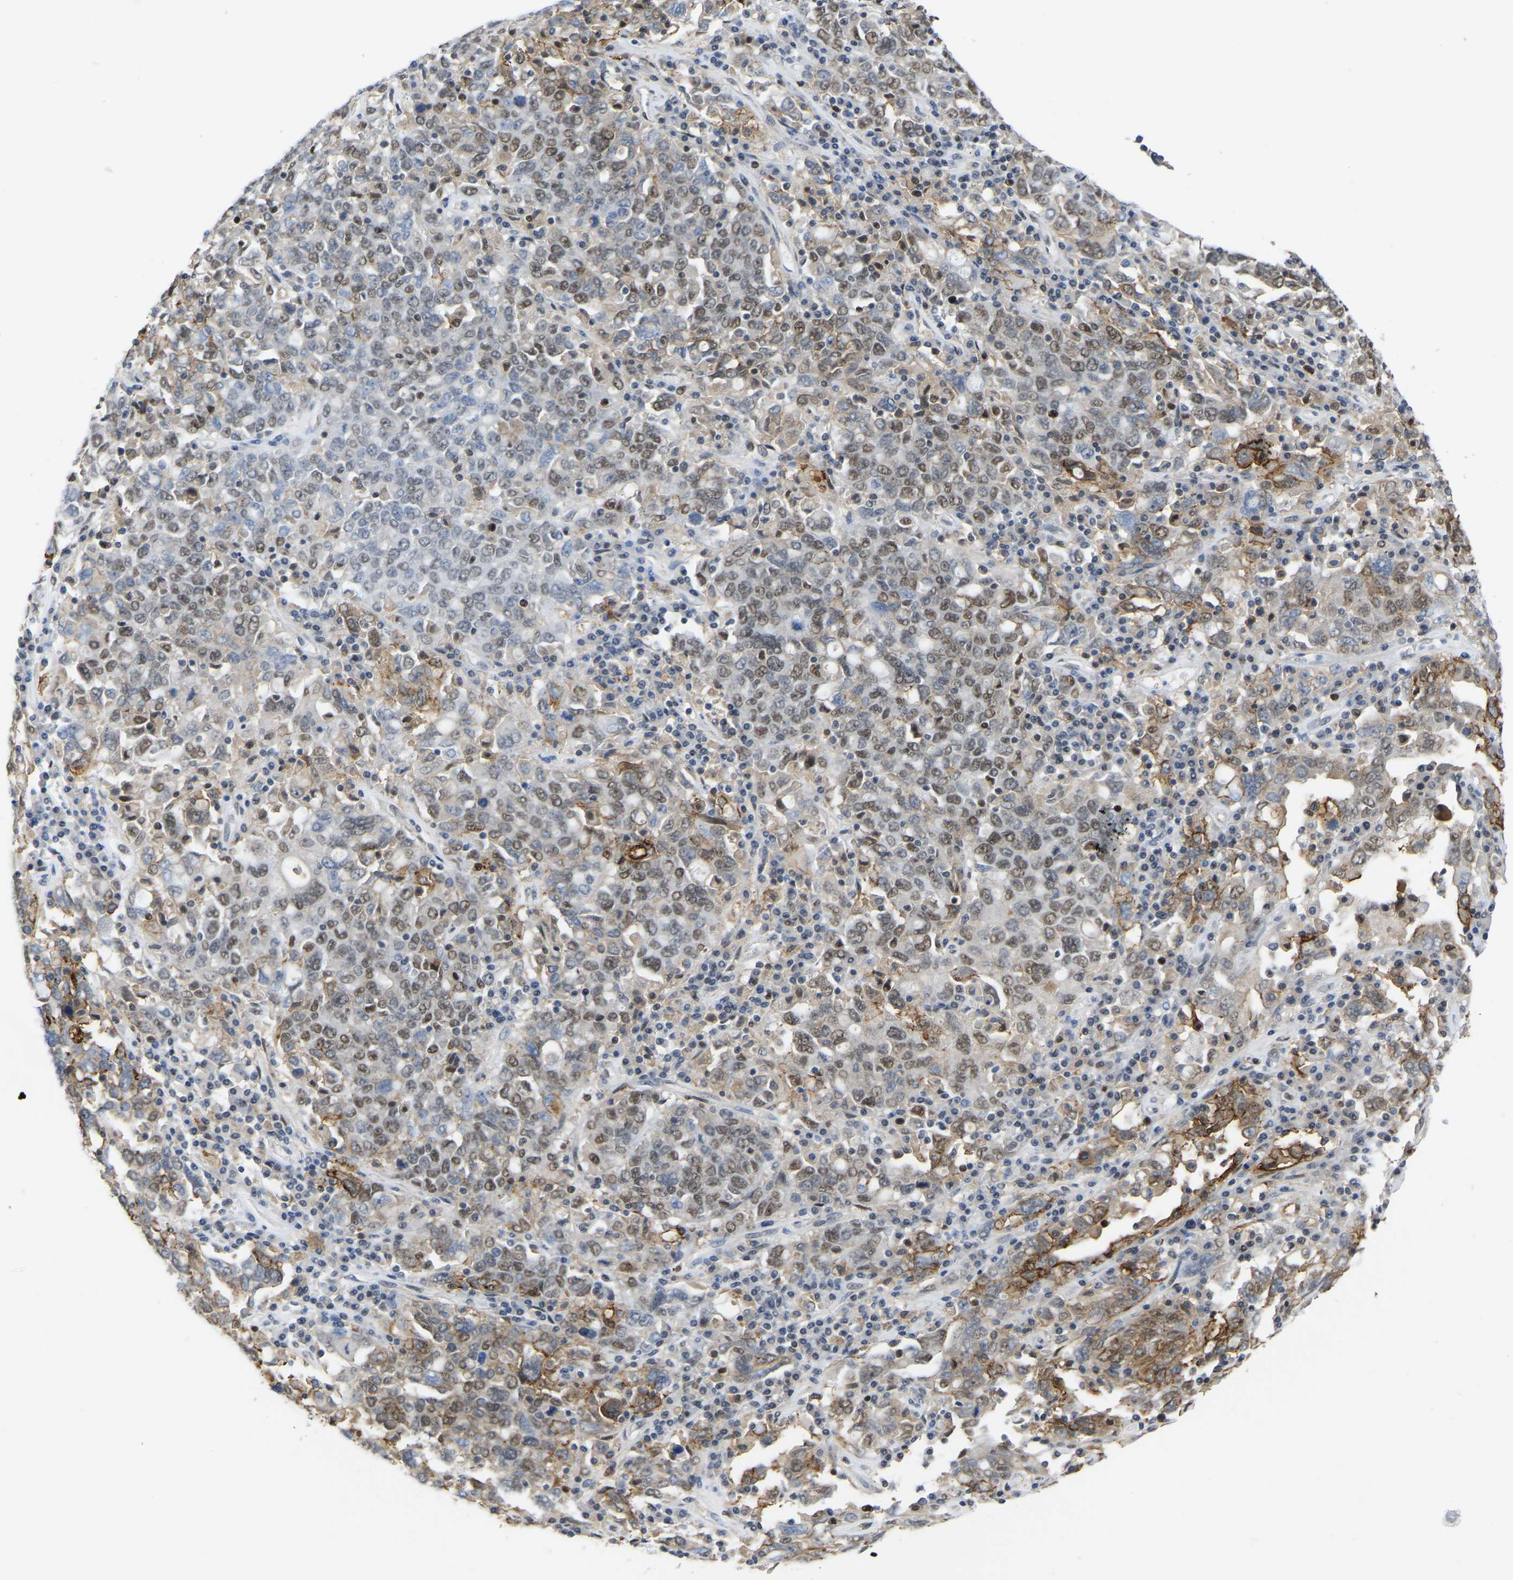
{"staining": {"intensity": "weak", "quantity": "25%-75%", "location": "cytoplasmic/membranous,nuclear"}, "tissue": "ovarian cancer", "cell_type": "Tumor cells", "image_type": "cancer", "snomed": [{"axis": "morphology", "description": "Carcinoma, endometroid"}, {"axis": "topography", "description": "Ovary"}], "caption": "The image demonstrates immunohistochemical staining of endometroid carcinoma (ovarian). There is weak cytoplasmic/membranous and nuclear staining is identified in approximately 25%-75% of tumor cells.", "gene": "KLRG2", "patient": {"sex": "female", "age": 62}}